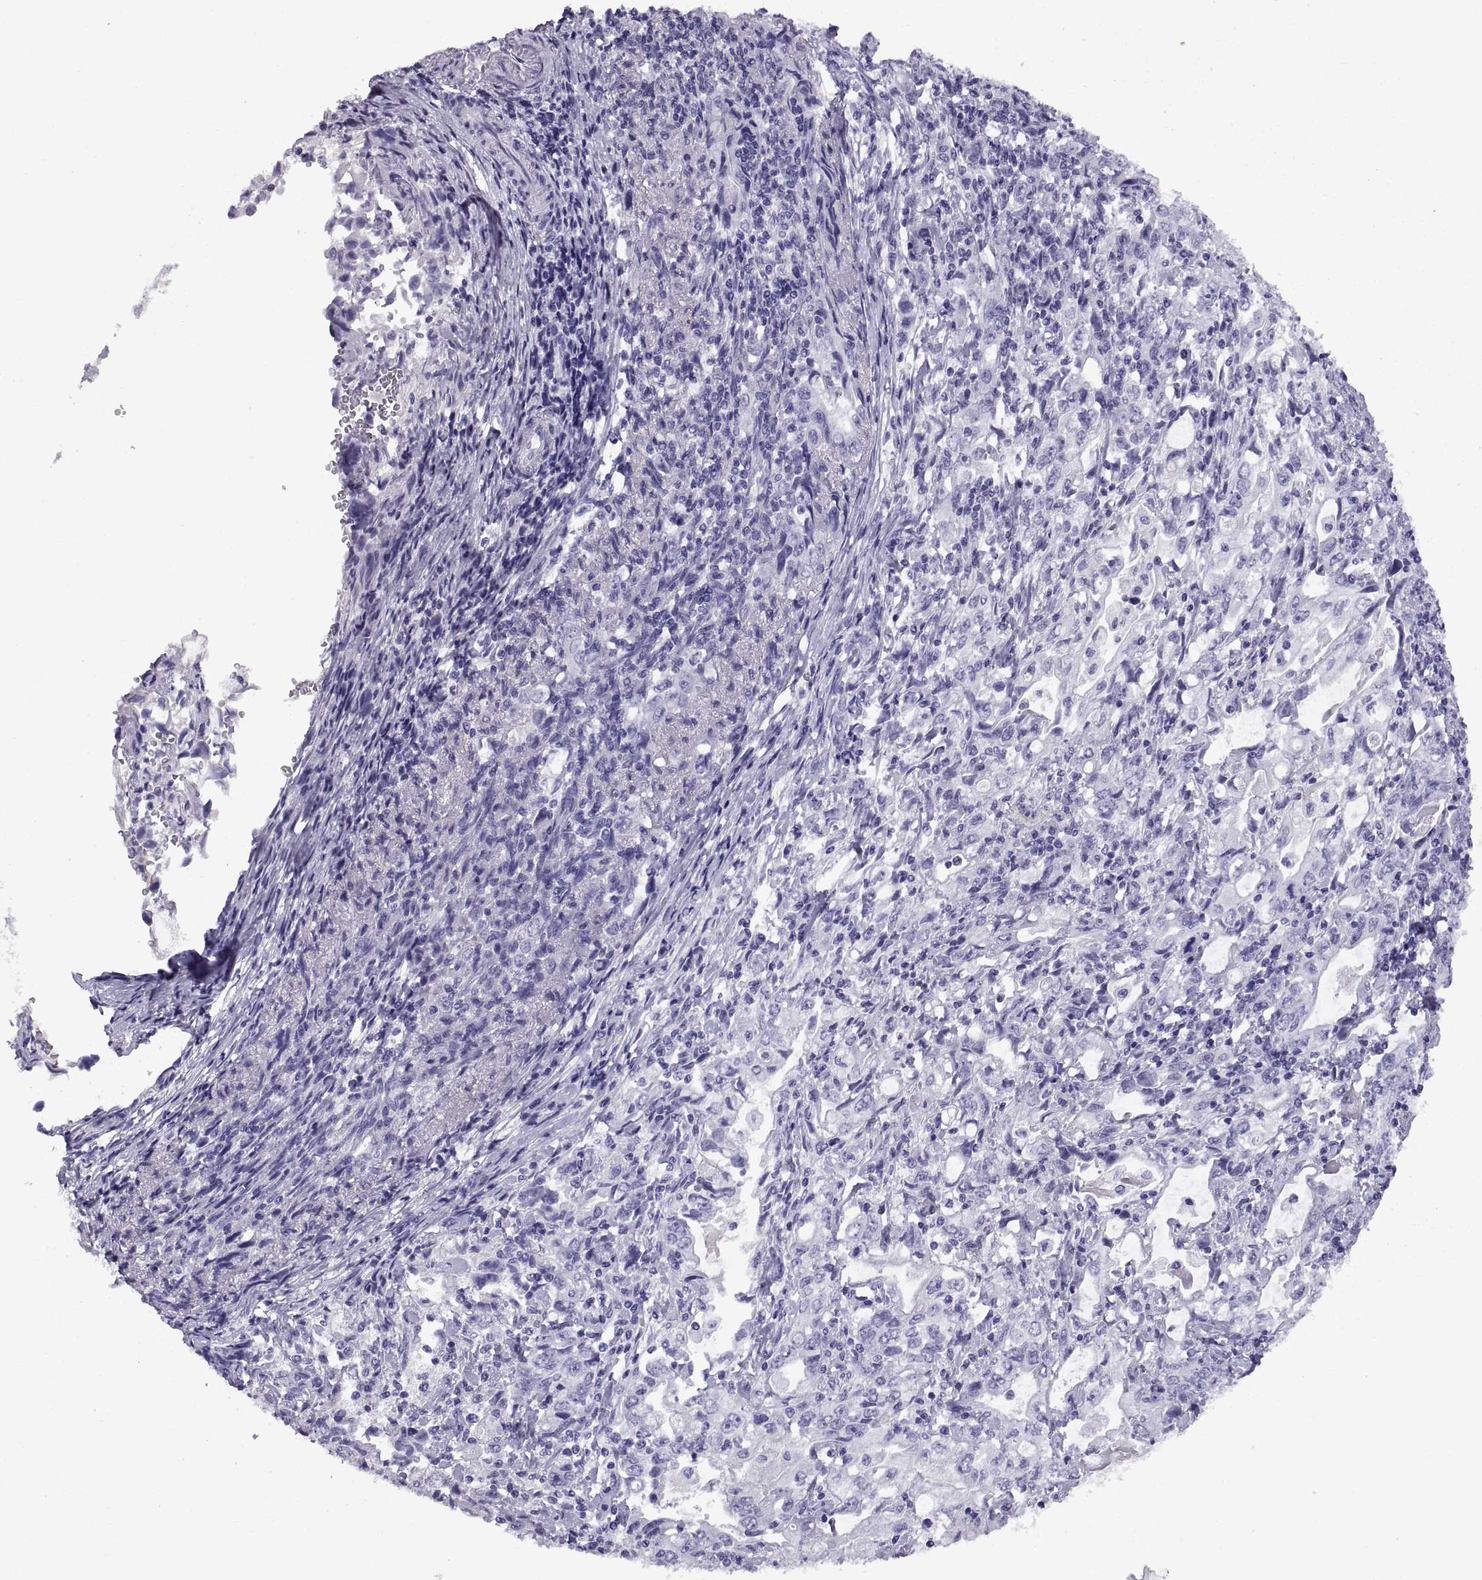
{"staining": {"intensity": "negative", "quantity": "none", "location": "none"}, "tissue": "stomach cancer", "cell_type": "Tumor cells", "image_type": "cancer", "snomed": [{"axis": "morphology", "description": "Adenocarcinoma, NOS"}, {"axis": "topography", "description": "Stomach, lower"}], "caption": "Tumor cells are negative for brown protein staining in adenocarcinoma (stomach).", "gene": "RGS20", "patient": {"sex": "female", "age": 72}}